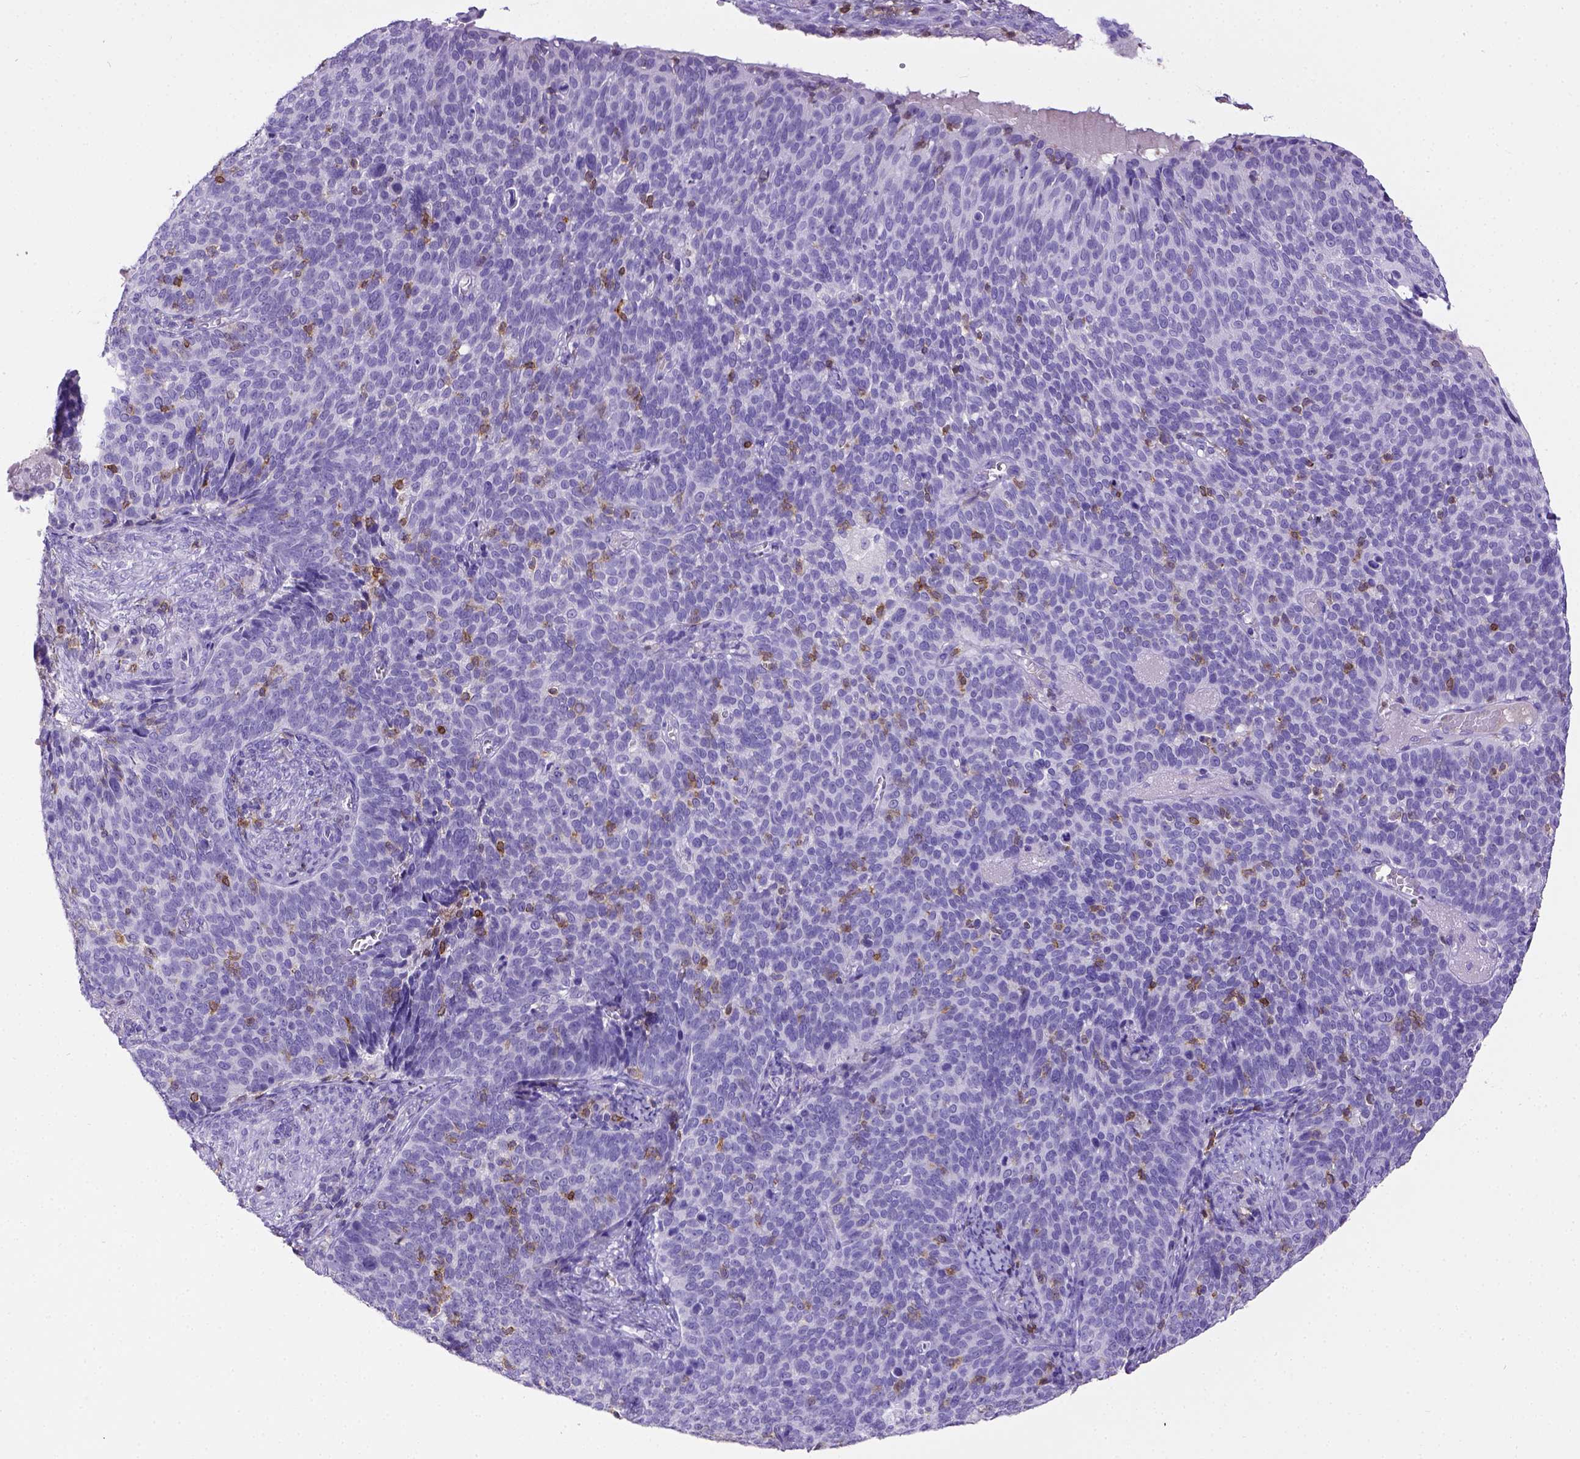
{"staining": {"intensity": "negative", "quantity": "none", "location": "none"}, "tissue": "cervical cancer", "cell_type": "Tumor cells", "image_type": "cancer", "snomed": [{"axis": "morphology", "description": "Normal tissue, NOS"}, {"axis": "morphology", "description": "Squamous cell carcinoma, NOS"}, {"axis": "topography", "description": "Cervix"}], "caption": "IHC micrograph of human cervical squamous cell carcinoma stained for a protein (brown), which exhibits no expression in tumor cells.", "gene": "CD3E", "patient": {"sex": "female", "age": 39}}